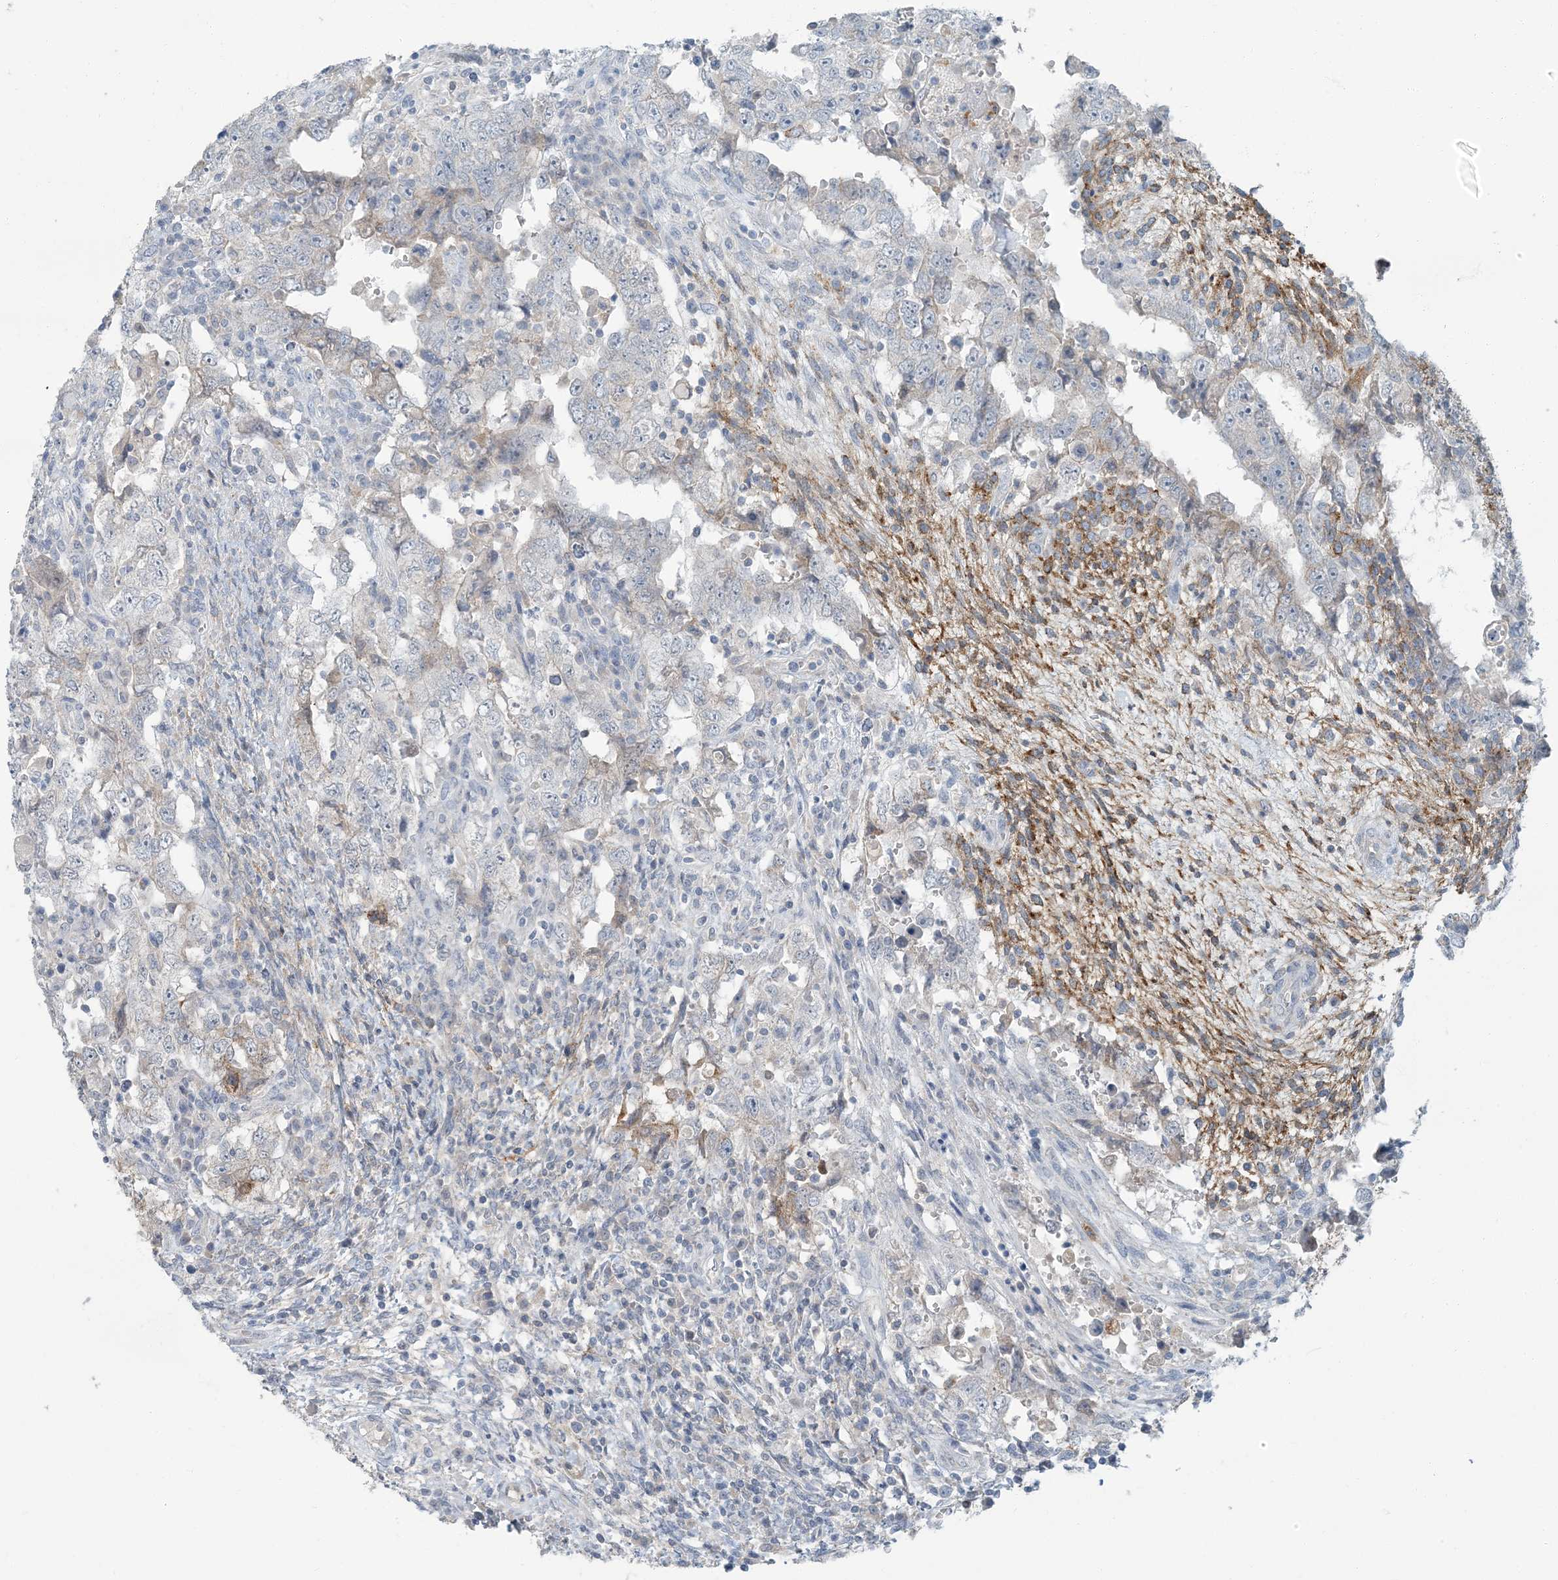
{"staining": {"intensity": "moderate", "quantity": "<25%", "location": "cytoplasmic/membranous"}, "tissue": "testis cancer", "cell_type": "Tumor cells", "image_type": "cancer", "snomed": [{"axis": "morphology", "description": "Carcinoma, Embryonal, NOS"}, {"axis": "topography", "description": "Testis"}], "caption": "This micrograph reveals IHC staining of human testis embryonal carcinoma, with low moderate cytoplasmic/membranous expression in about <25% of tumor cells.", "gene": "EPHA4", "patient": {"sex": "male", "age": 26}}